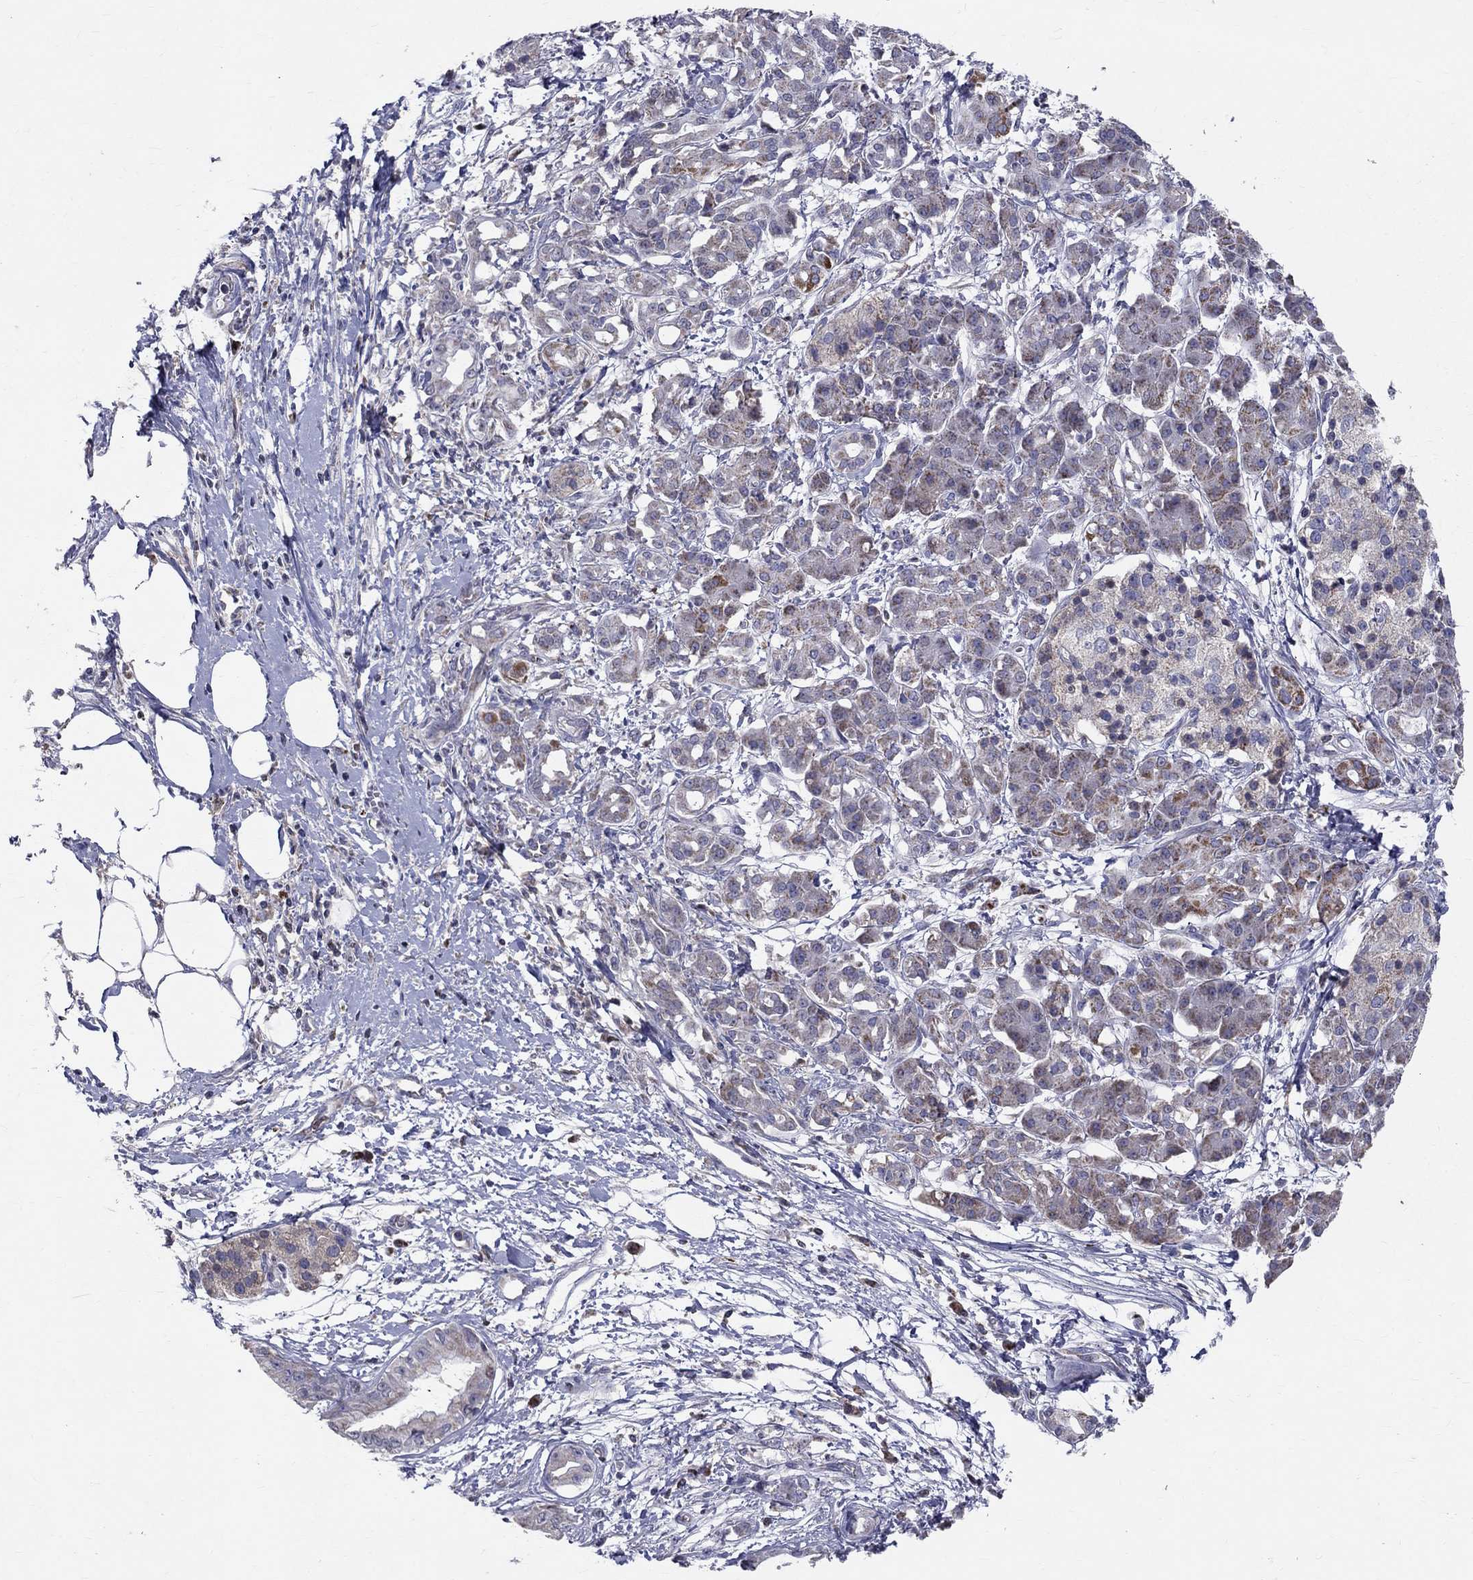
{"staining": {"intensity": "moderate", "quantity": "<25%", "location": "cytoplasmic/membranous"}, "tissue": "pancreatic cancer", "cell_type": "Tumor cells", "image_type": "cancer", "snomed": [{"axis": "morphology", "description": "Adenocarcinoma, NOS"}, {"axis": "topography", "description": "Pancreas"}], "caption": "Protein expression by immunohistochemistry demonstrates moderate cytoplasmic/membranous positivity in about <25% of tumor cells in pancreatic adenocarcinoma.", "gene": "SLC4A10", "patient": {"sex": "male", "age": 72}}